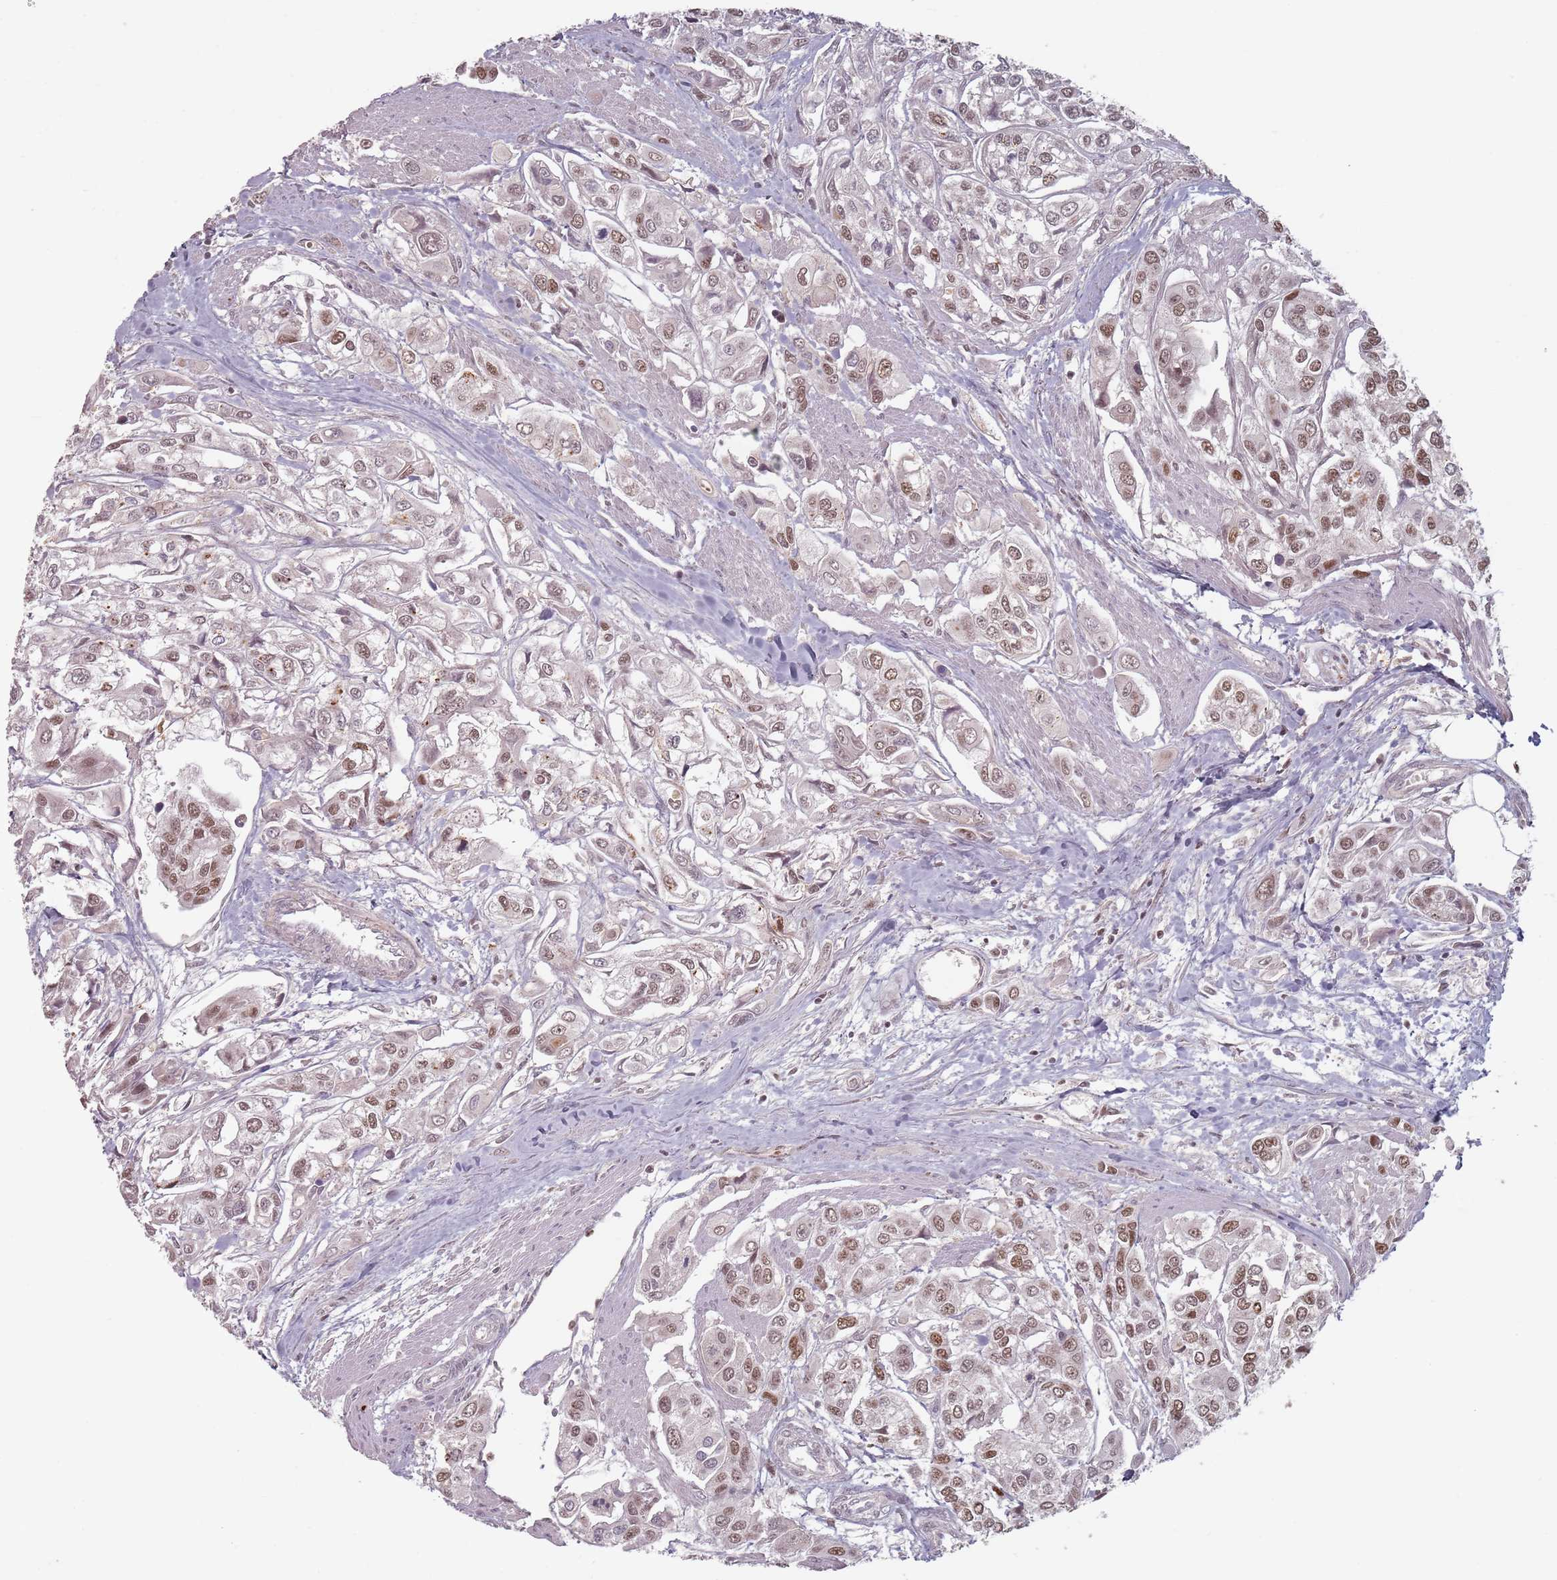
{"staining": {"intensity": "weak", "quantity": ">75%", "location": "nuclear"}, "tissue": "urothelial cancer", "cell_type": "Tumor cells", "image_type": "cancer", "snomed": [{"axis": "morphology", "description": "Urothelial carcinoma, High grade"}, {"axis": "topography", "description": "Urinary bladder"}], "caption": "Immunohistochemistry of urothelial carcinoma (high-grade) displays low levels of weak nuclear positivity in approximately >75% of tumor cells. Nuclei are stained in blue.", "gene": "NUP50", "patient": {"sex": "male", "age": 67}}